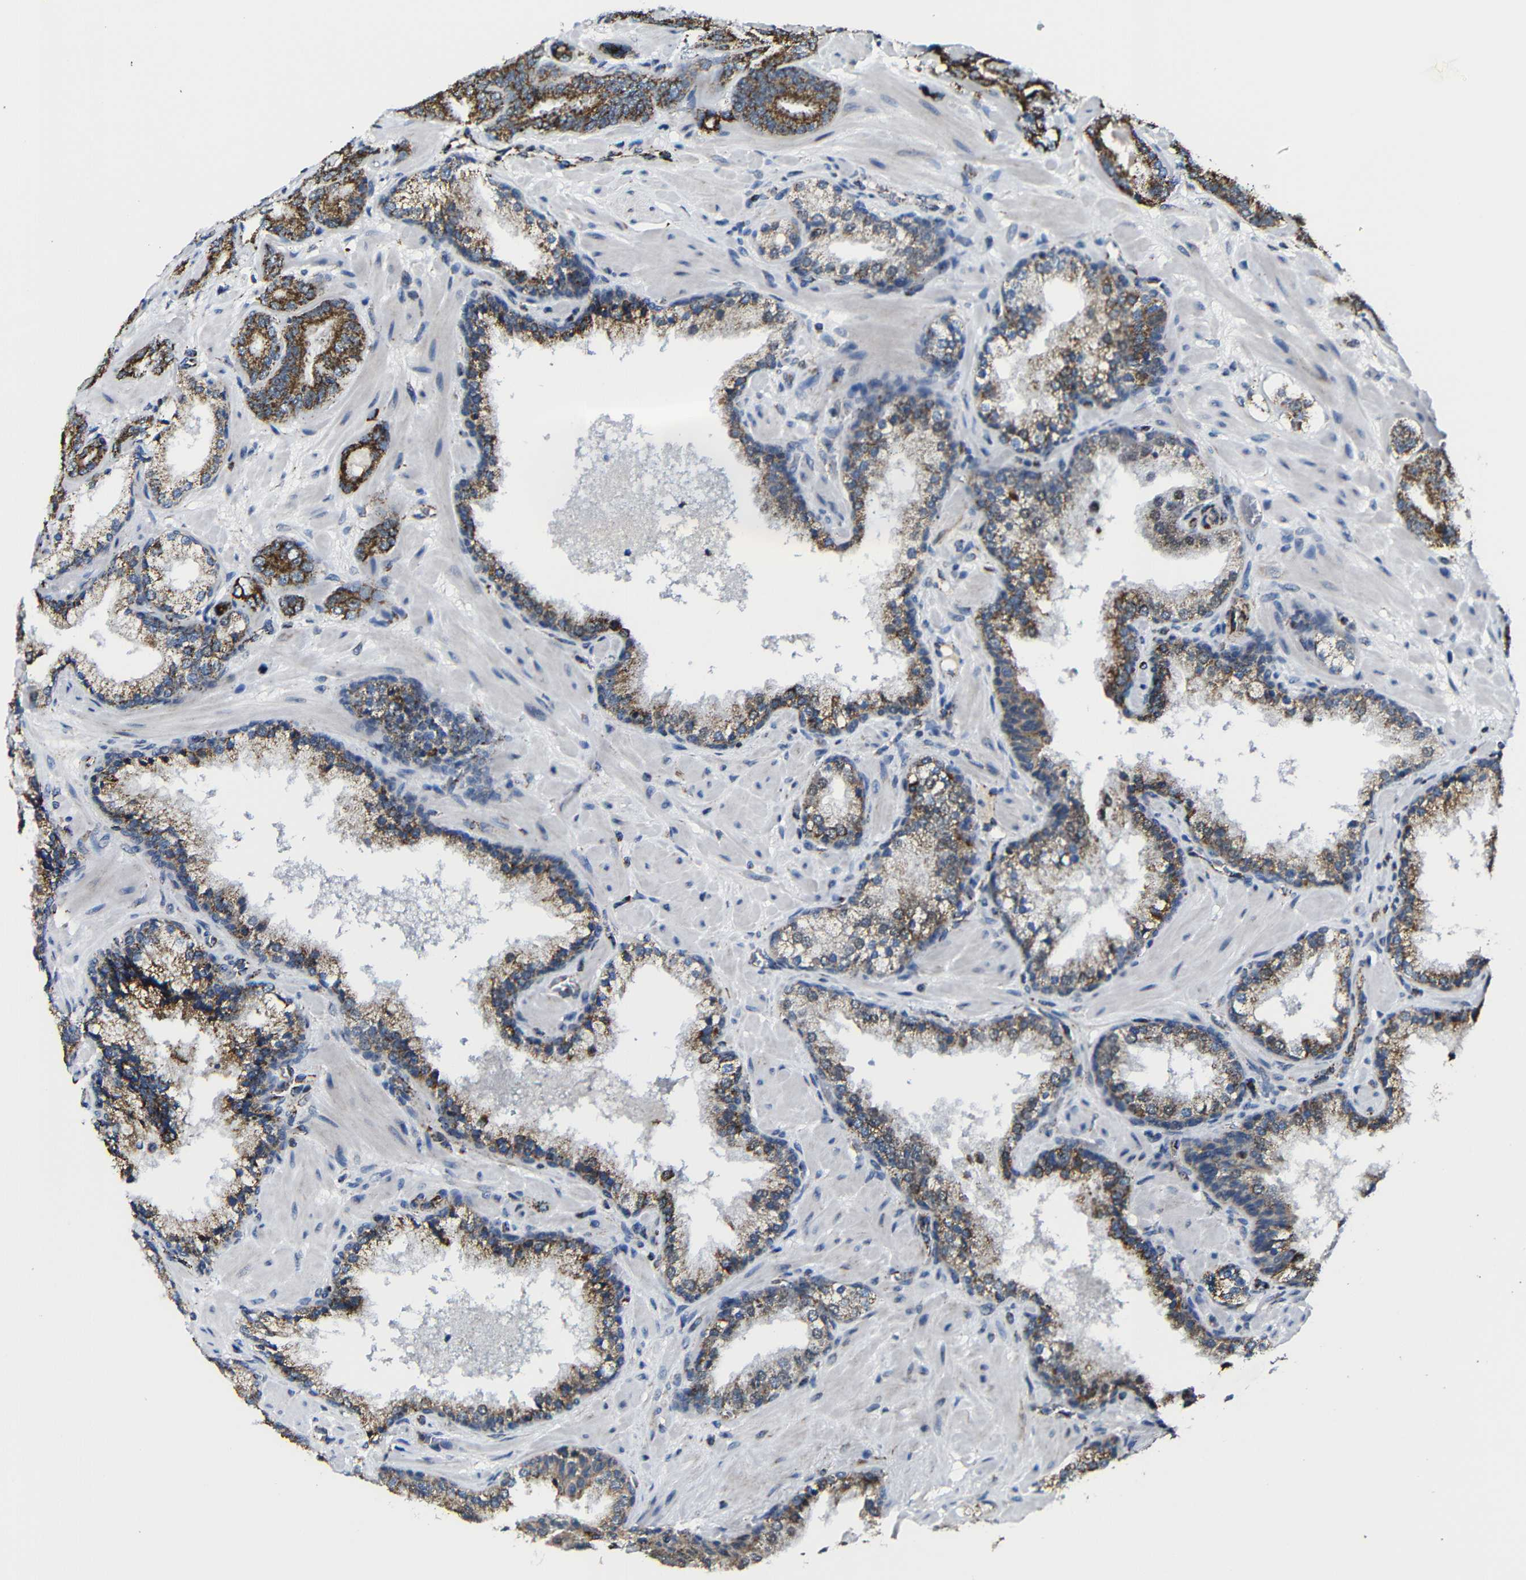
{"staining": {"intensity": "moderate", "quantity": ">75%", "location": "cytoplasmic/membranous"}, "tissue": "prostate cancer", "cell_type": "Tumor cells", "image_type": "cancer", "snomed": [{"axis": "morphology", "description": "Adenocarcinoma, Low grade"}, {"axis": "topography", "description": "Prostate"}], "caption": "Immunohistochemical staining of human prostate adenocarcinoma (low-grade) displays moderate cytoplasmic/membranous protein staining in about >75% of tumor cells.", "gene": "CA5B", "patient": {"sex": "male", "age": 63}}